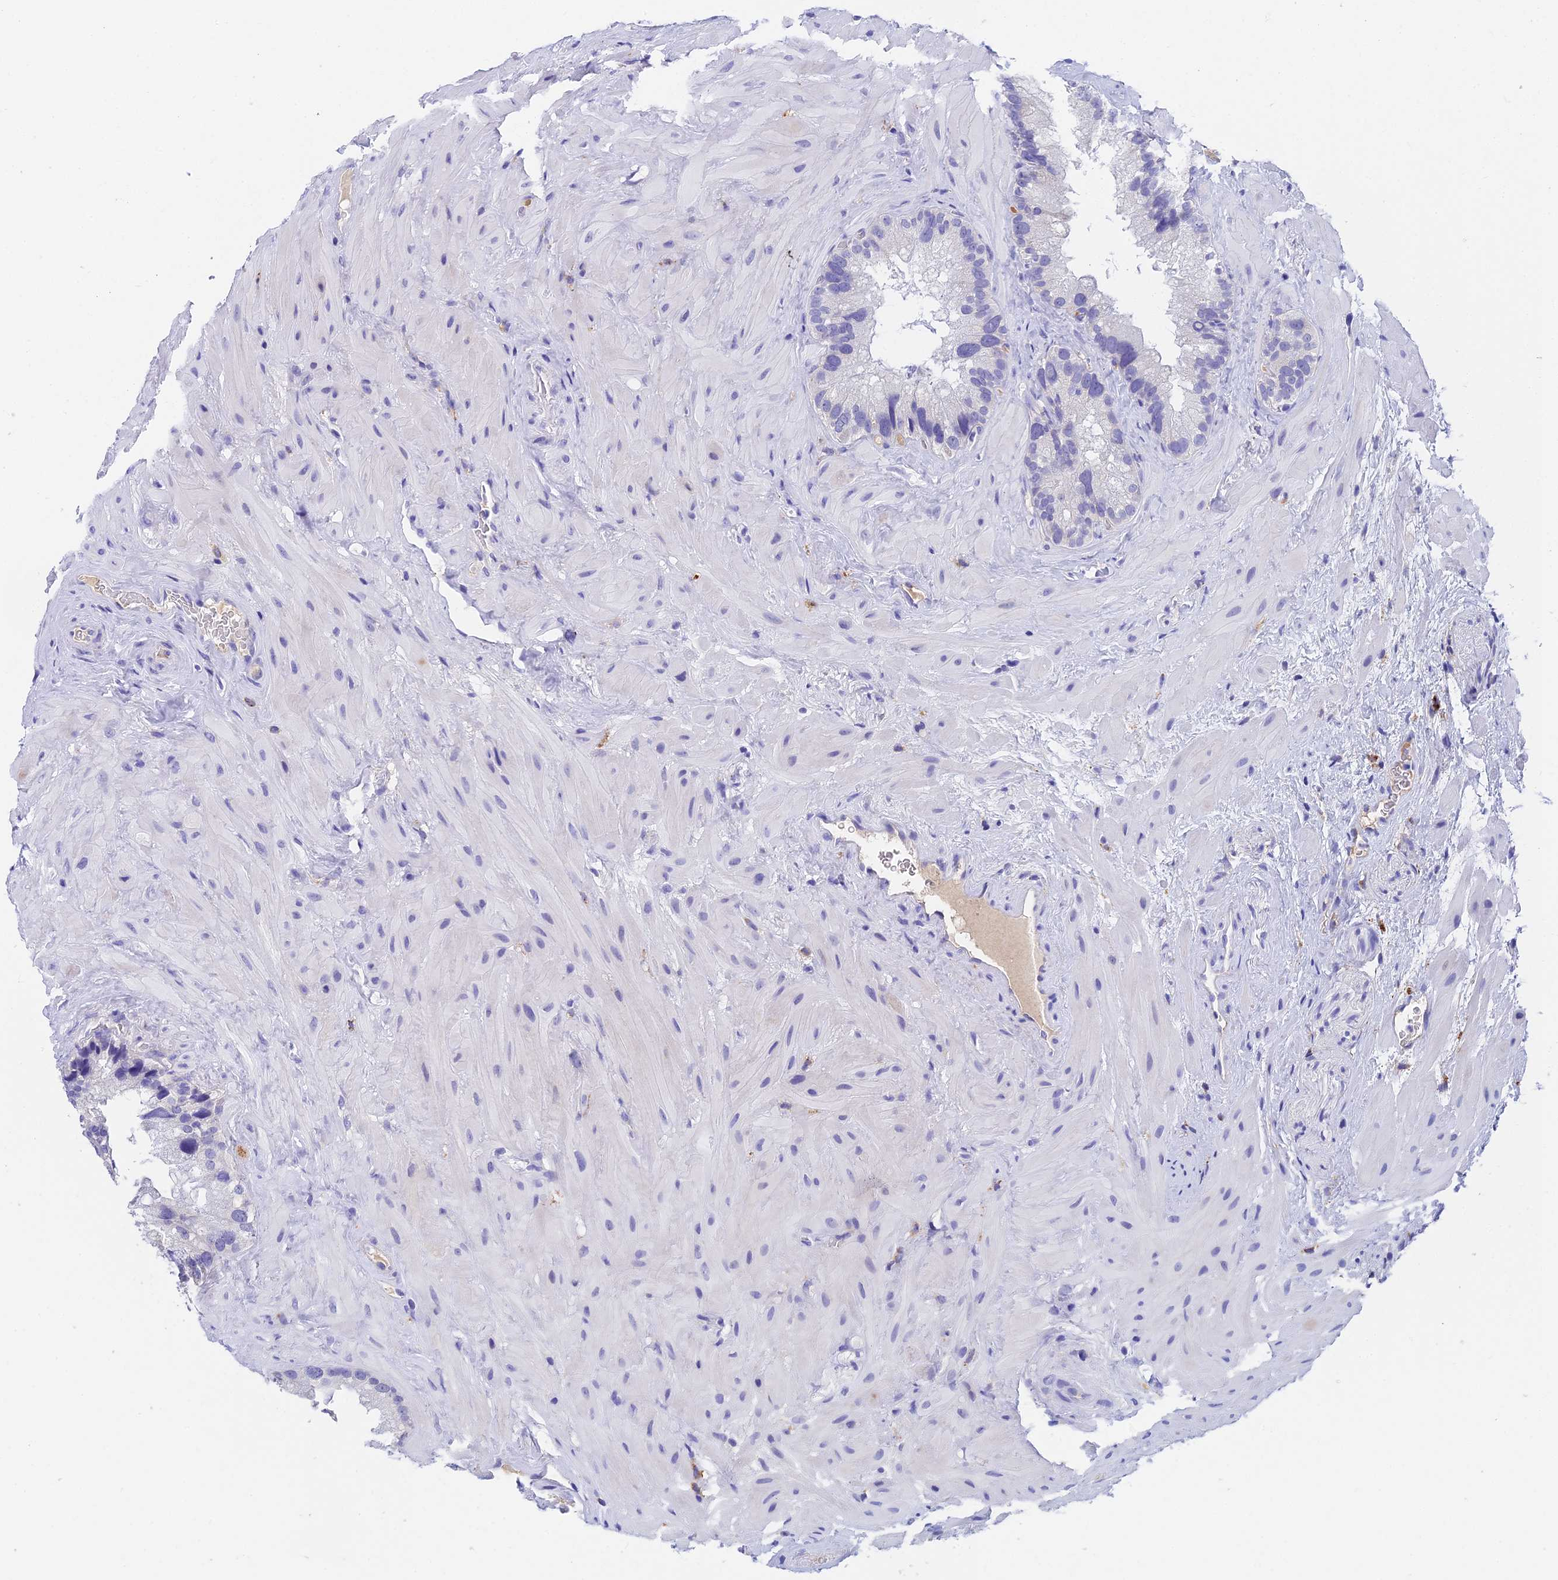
{"staining": {"intensity": "negative", "quantity": "none", "location": "none"}, "tissue": "seminal vesicle", "cell_type": "Glandular cells", "image_type": "normal", "snomed": [{"axis": "morphology", "description": "Normal tissue, NOS"}, {"axis": "topography", "description": "Prostate"}, {"axis": "topography", "description": "Seminal veicle"}], "caption": "The image shows no staining of glandular cells in benign seminal vesicle.", "gene": "ADAMTS13", "patient": {"sex": "male", "age": 68}}